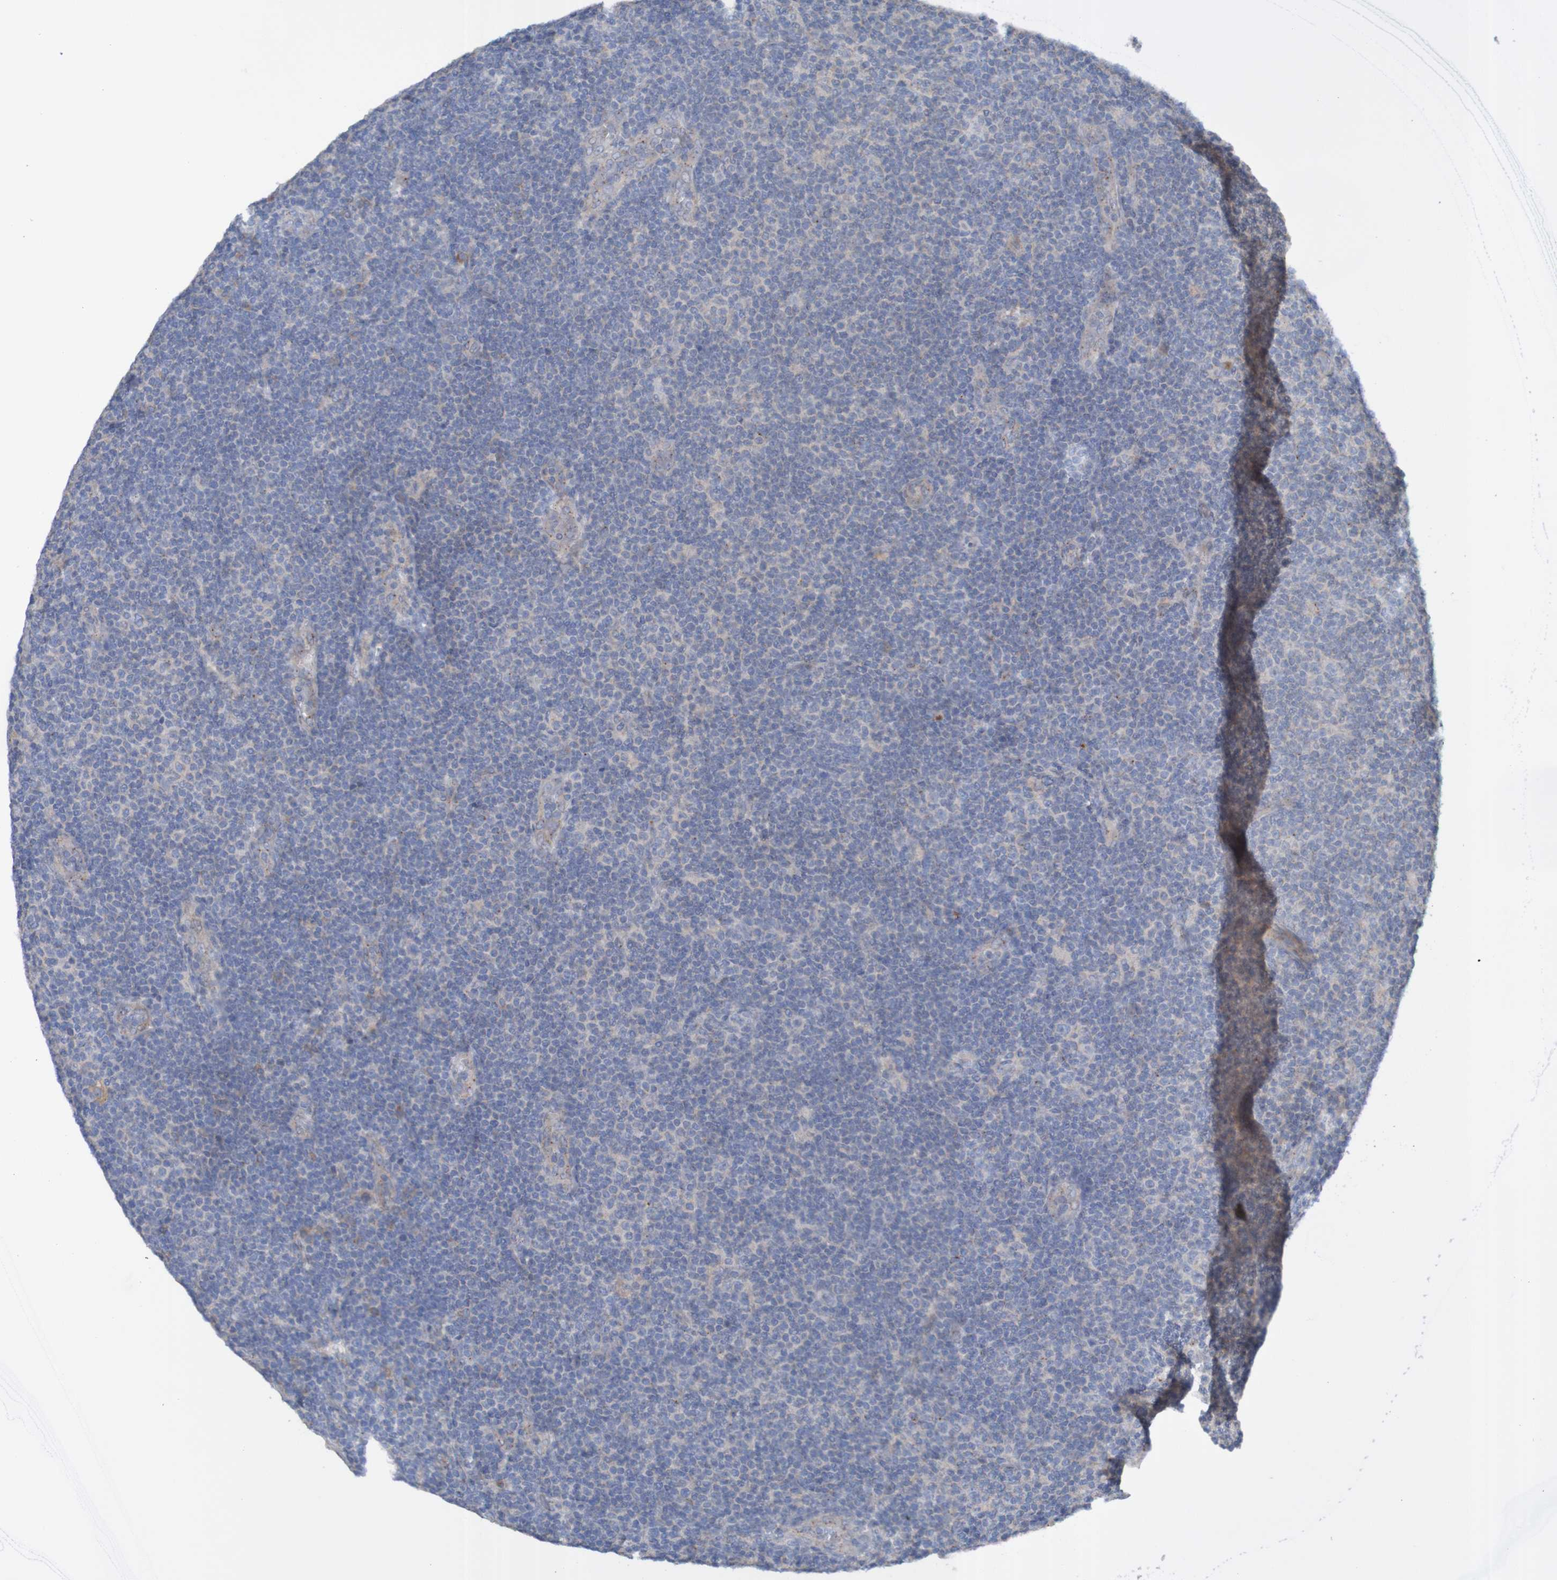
{"staining": {"intensity": "negative", "quantity": "none", "location": "none"}, "tissue": "lymphoma", "cell_type": "Tumor cells", "image_type": "cancer", "snomed": [{"axis": "morphology", "description": "Malignant lymphoma, non-Hodgkin's type, Low grade"}, {"axis": "topography", "description": "Lymph node"}], "caption": "Photomicrograph shows no significant protein positivity in tumor cells of lymphoma.", "gene": "ANGPT4", "patient": {"sex": "male", "age": 83}}